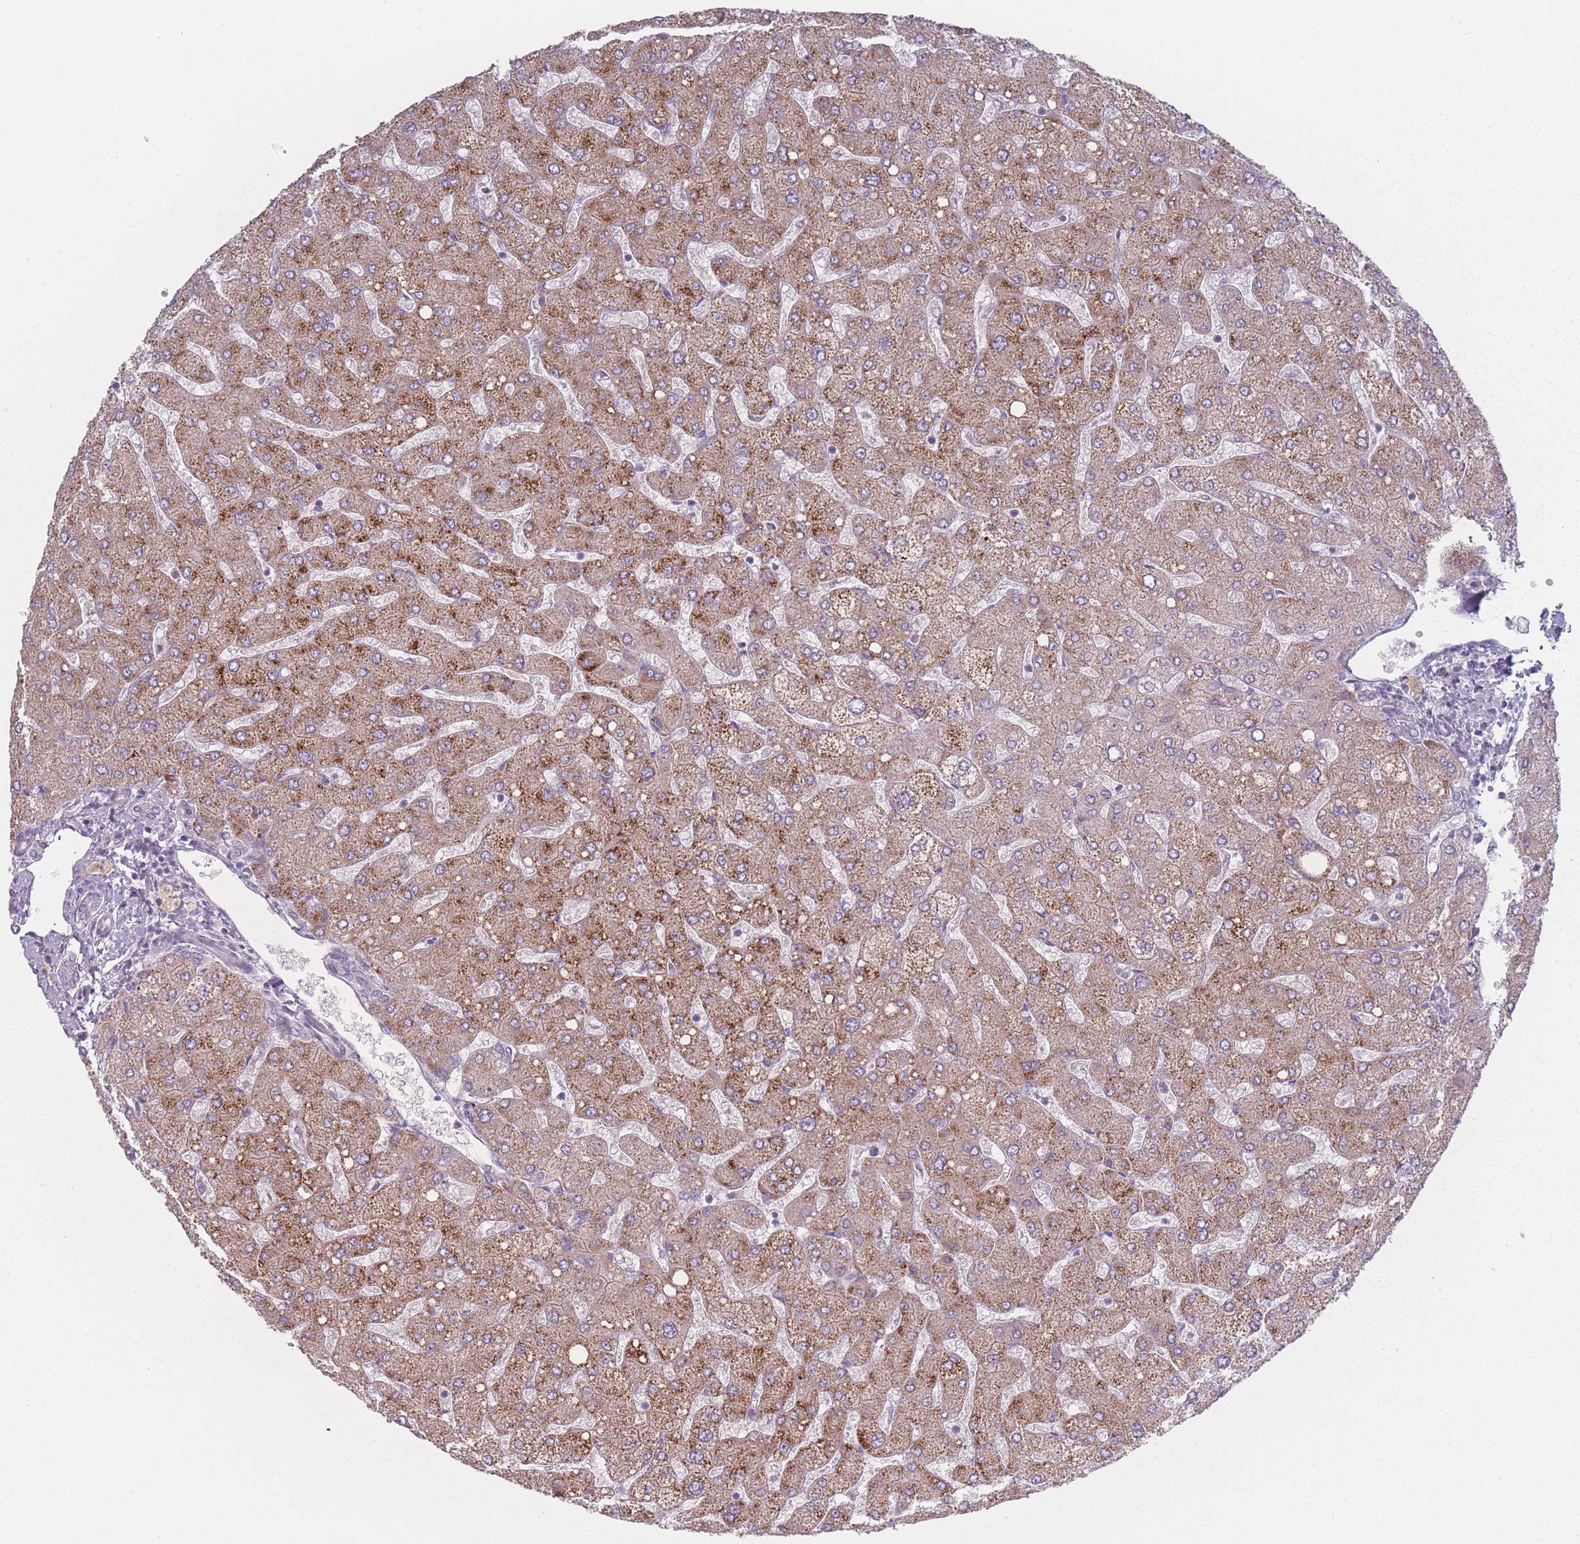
{"staining": {"intensity": "negative", "quantity": "none", "location": "none"}, "tissue": "liver", "cell_type": "Cholangiocytes", "image_type": "normal", "snomed": [{"axis": "morphology", "description": "Normal tissue, NOS"}, {"axis": "topography", "description": "Liver"}], "caption": "The IHC image has no significant staining in cholangiocytes of liver. The staining was performed using DAB to visualize the protein expression in brown, while the nuclei were stained in blue with hematoxylin (Magnification: 20x).", "gene": "RASL10B", "patient": {"sex": "male", "age": 55}}